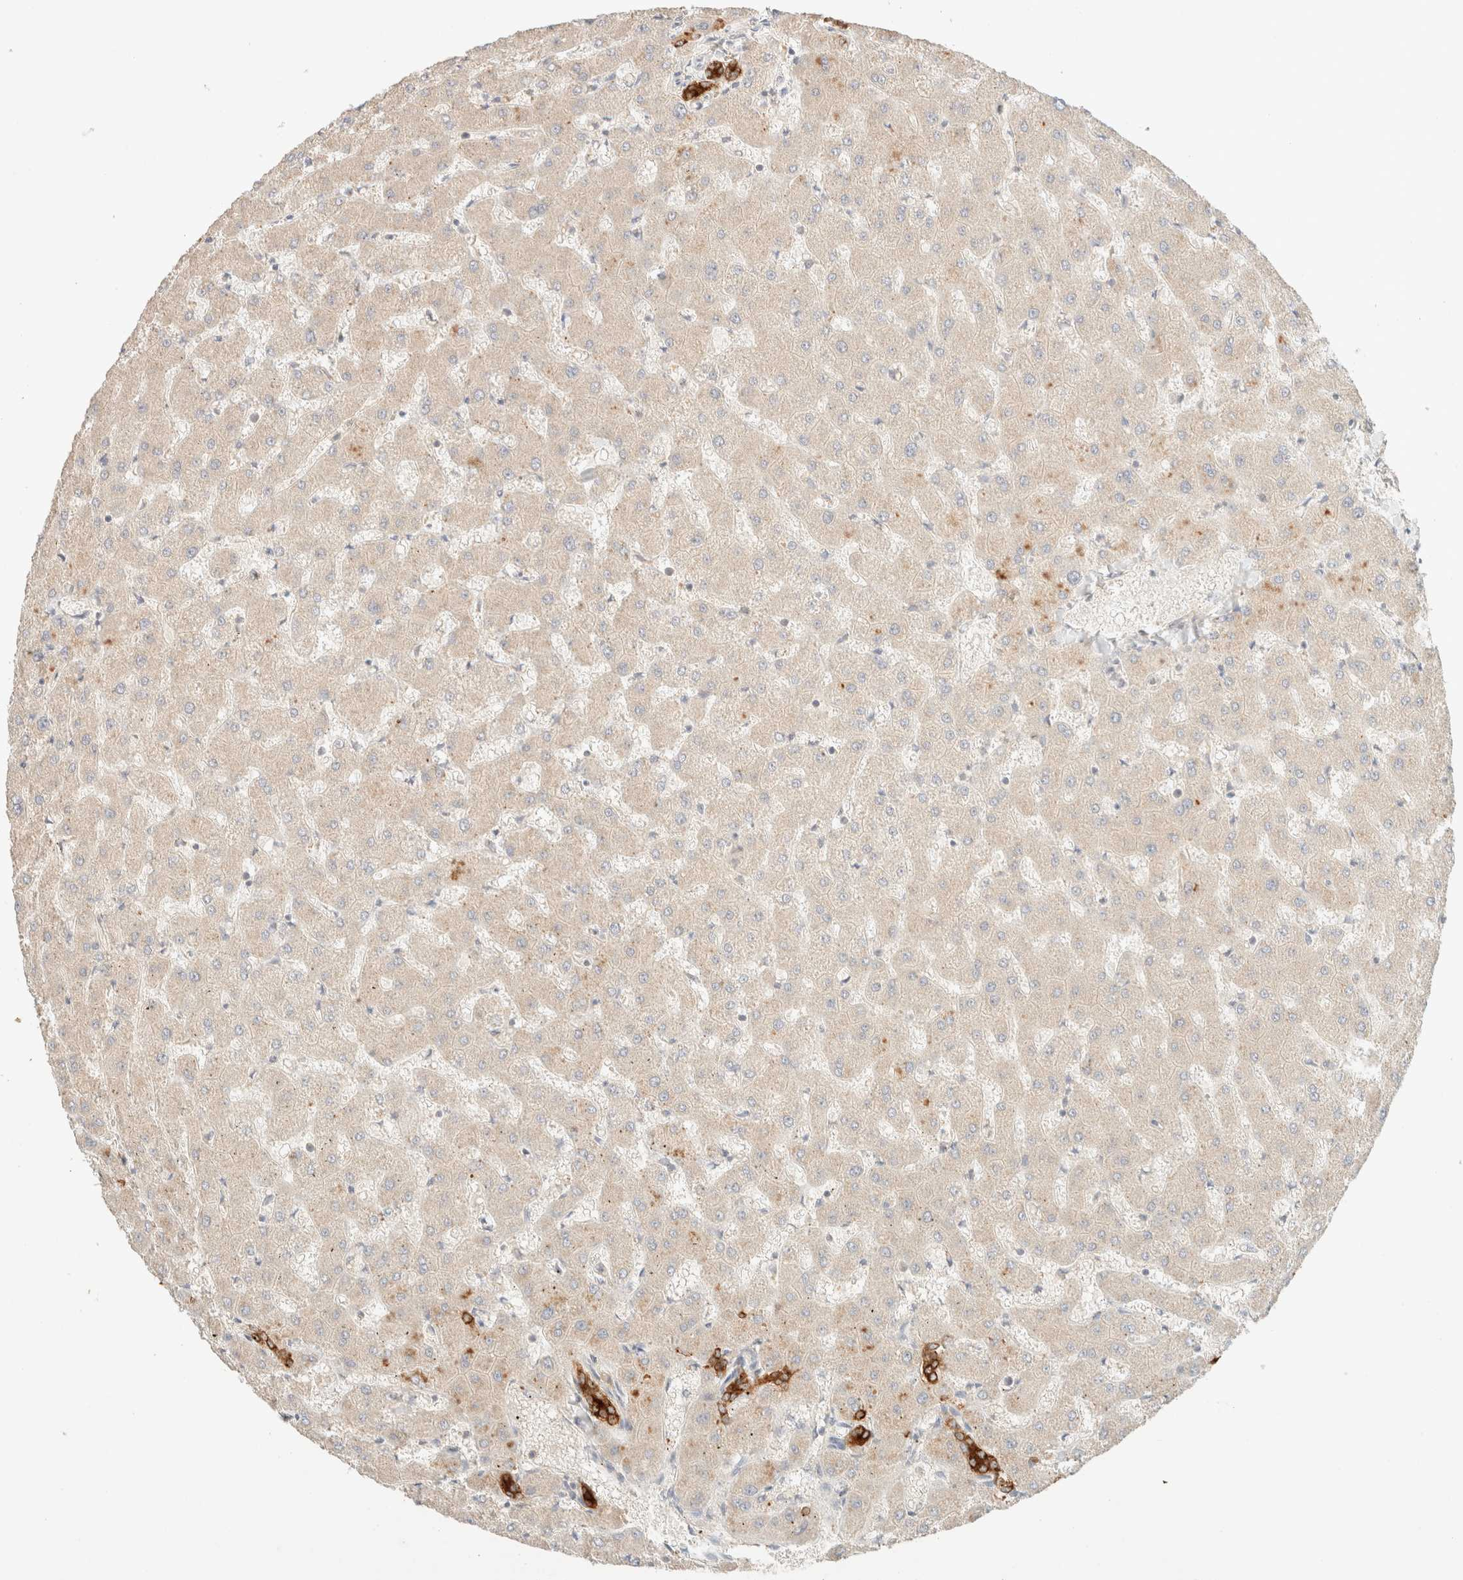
{"staining": {"intensity": "strong", "quantity": "25%-75%", "location": "cytoplasmic/membranous"}, "tissue": "liver", "cell_type": "Cholangiocytes", "image_type": "normal", "snomed": [{"axis": "morphology", "description": "Normal tissue, NOS"}, {"axis": "topography", "description": "Liver"}], "caption": "An immunohistochemistry micrograph of benign tissue is shown. Protein staining in brown labels strong cytoplasmic/membranous positivity in liver within cholangiocytes.", "gene": "SARM1", "patient": {"sex": "female", "age": 63}}